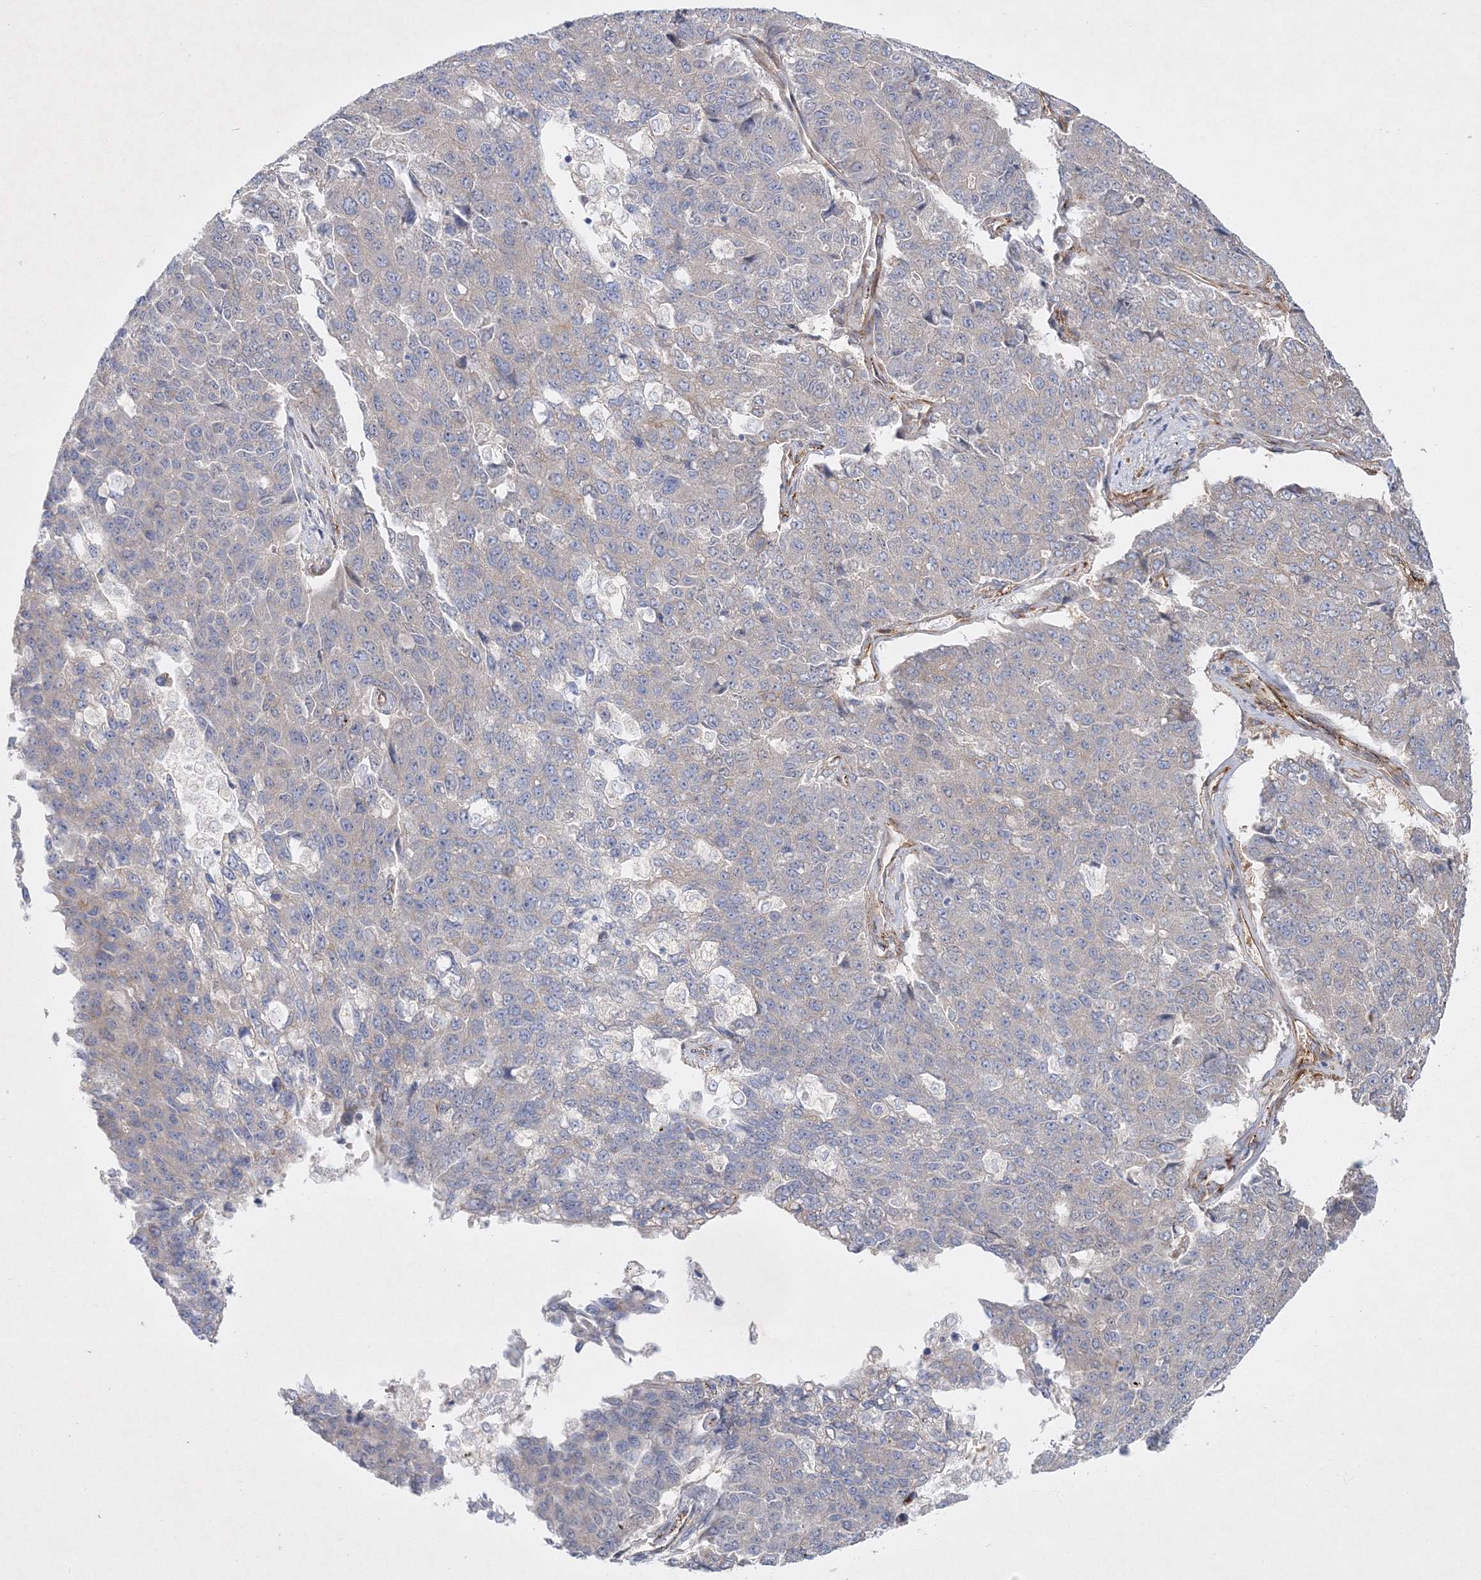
{"staining": {"intensity": "negative", "quantity": "none", "location": "none"}, "tissue": "pancreatic cancer", "cell_type": "Tumor cells", "image_type": "cancer", "snomed": [{"axis": "morphology", "description": "Adenocarcinoma, NOS"}, {"axis": "topography", "description": "Pancreas"}], "caption": "Histopathology image shows no significant protein positivity in tumor cells of pancreatic cancer (adenocarcinoma).", "gene": "ZFYVE16", "patient": {"sex": "male", "age": 50}}